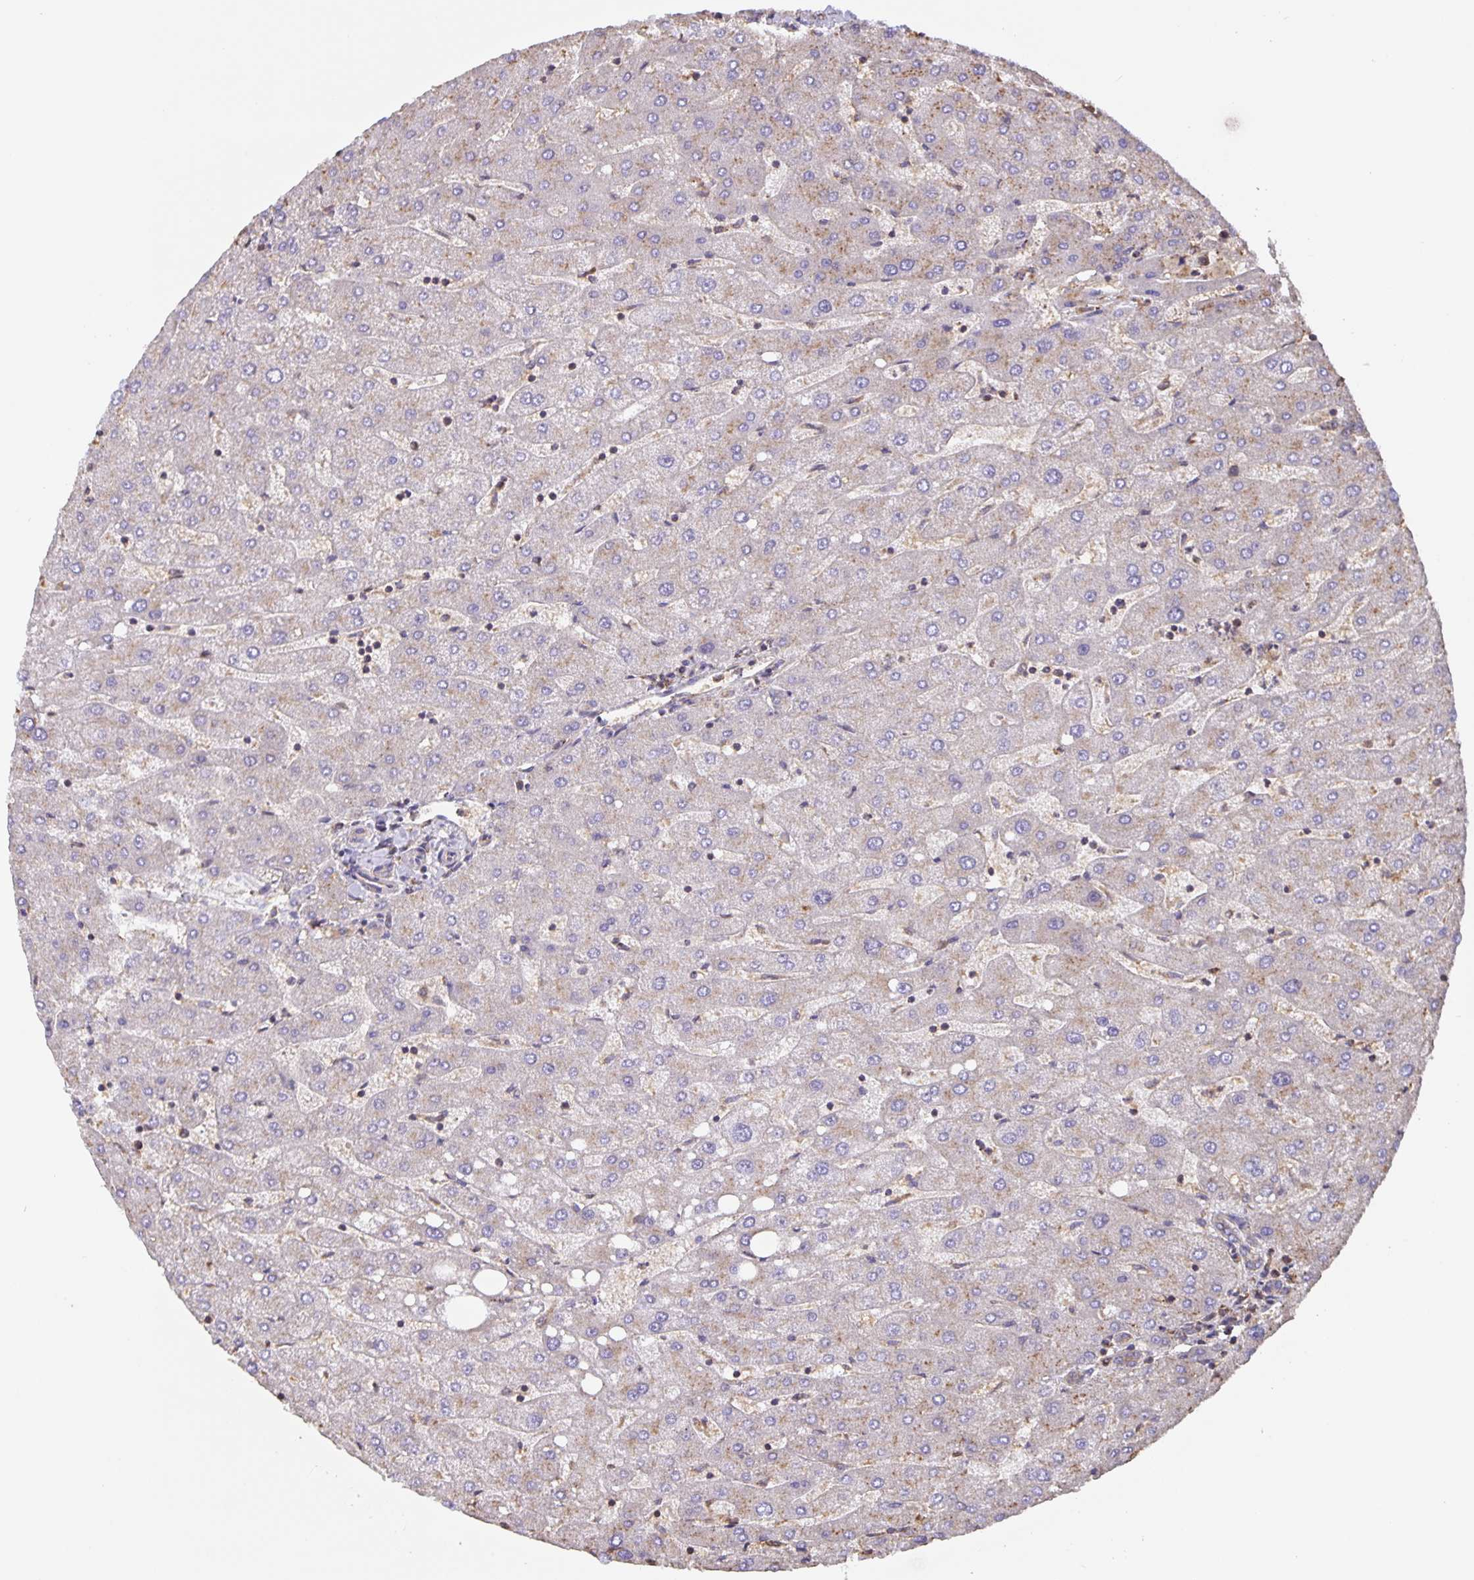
{"staining": {"intensity": "negative", "quantity": "none", "location": "none"}, "tissue": "liver", "cell_type": "Cholangiocytes", "image_type": "normal", "snomed": [{"axis": "morphology", "description": "Normal tissue, NOS"}, {"axis": "topography", "description": "Liver"}], "caption": "DAB immunohistochemical staining of unremarkable human liver exhibits no significant staining in cholangiocytes.", "gene": "TMEM71", "patient": {"sex": "male", "age": 67}}